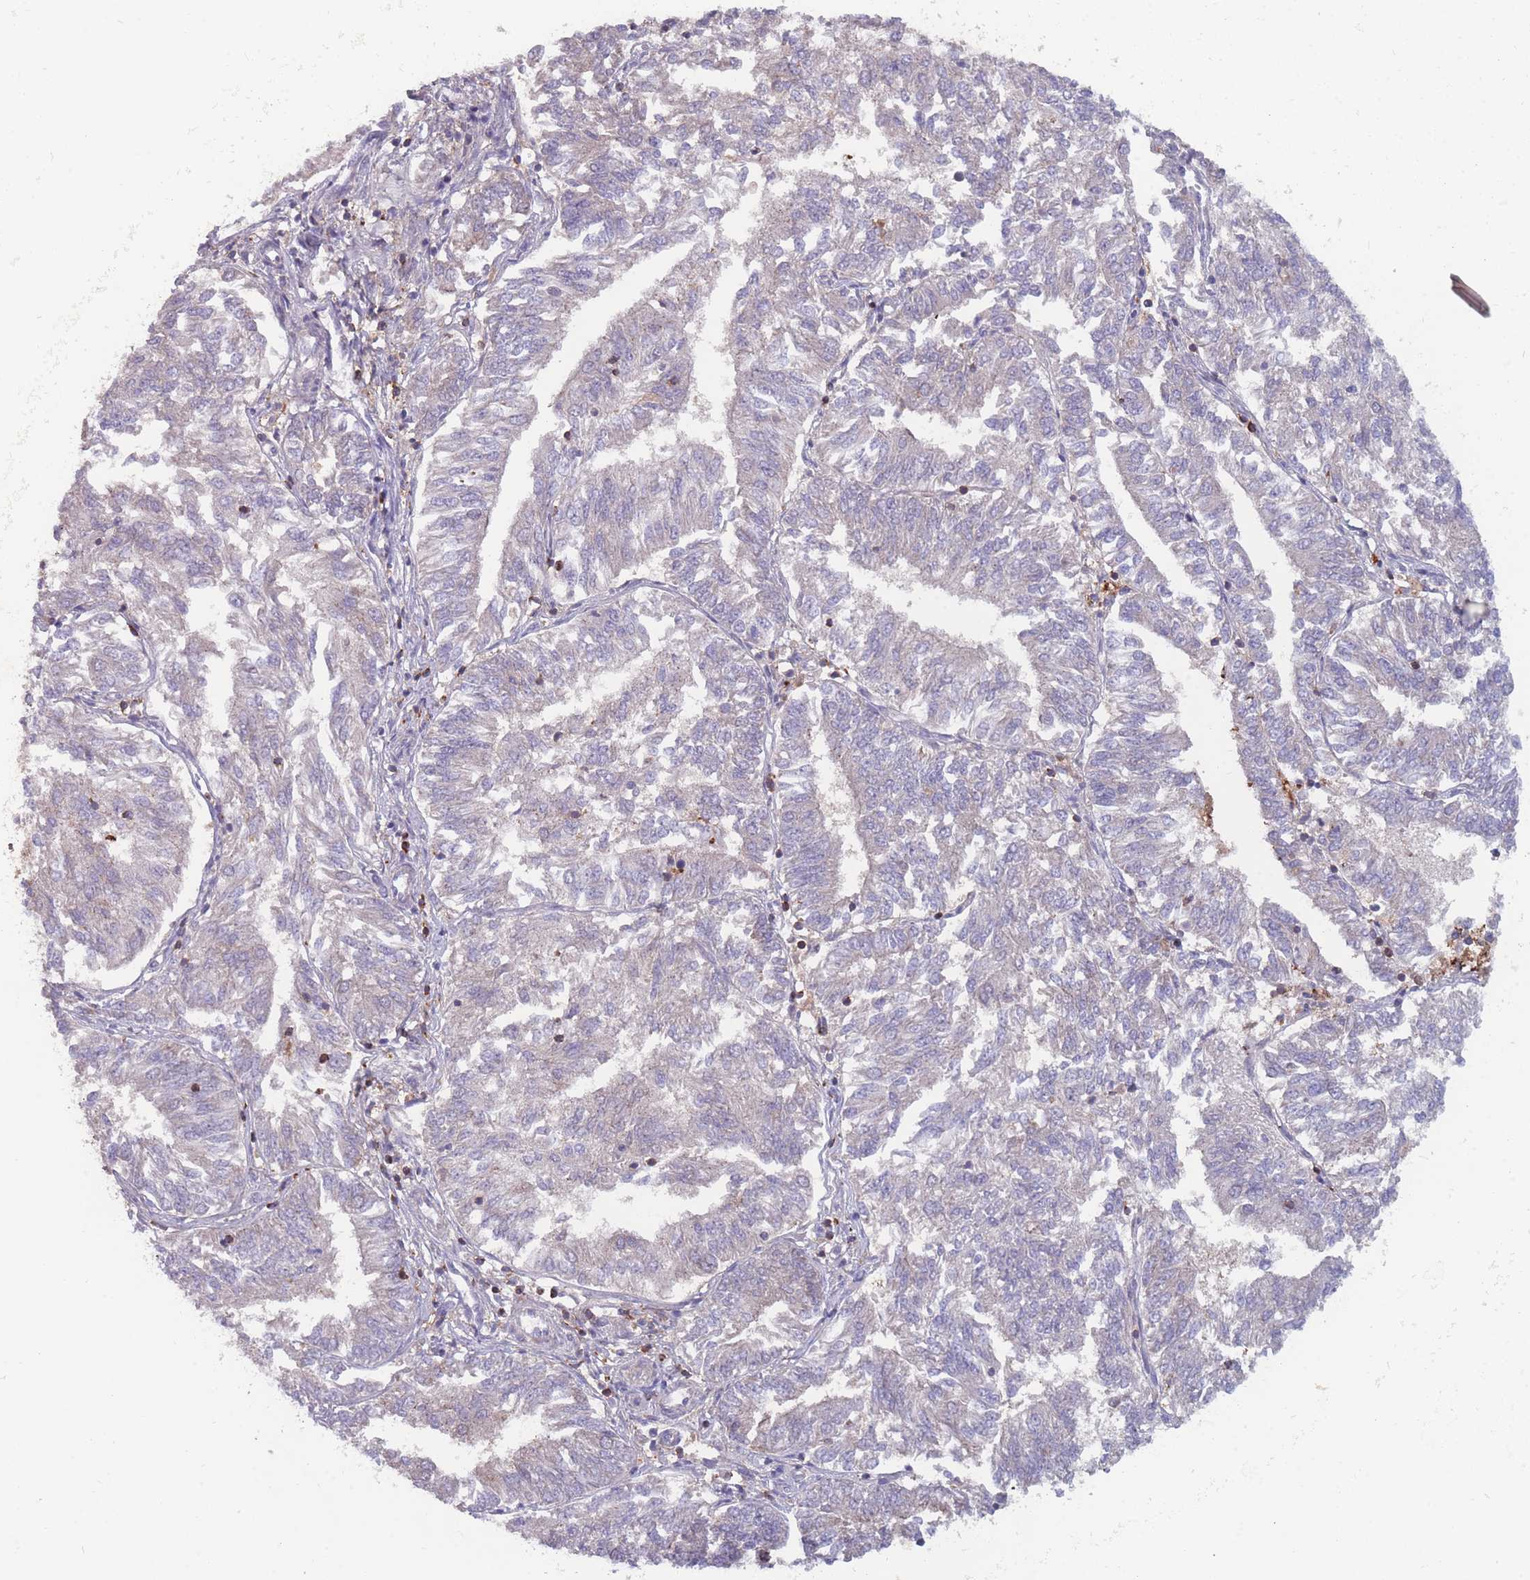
{"staining": {"intensity": "negative", "quantity": "none", "location": "none"}, "tissue": "endometrial cancer", "cell_type": "Tumor cells", "image_type": "cancer", "snomed": [{"axis": "morphology", "description": "Adenocarcinoma, NOS"}, {"axis": "topography", "description": "Endometrium"}], "caption": "This is a histopathology image of IHC staining of endometrial cancer, which shows no expression in tumor cells. (Brightfield microscopy of DAB (3,3'-diaminobenzidine) immunohistochemistry at high magnification).", "gene": "CD33", "patient": {"sex": "female", "age": 58}}